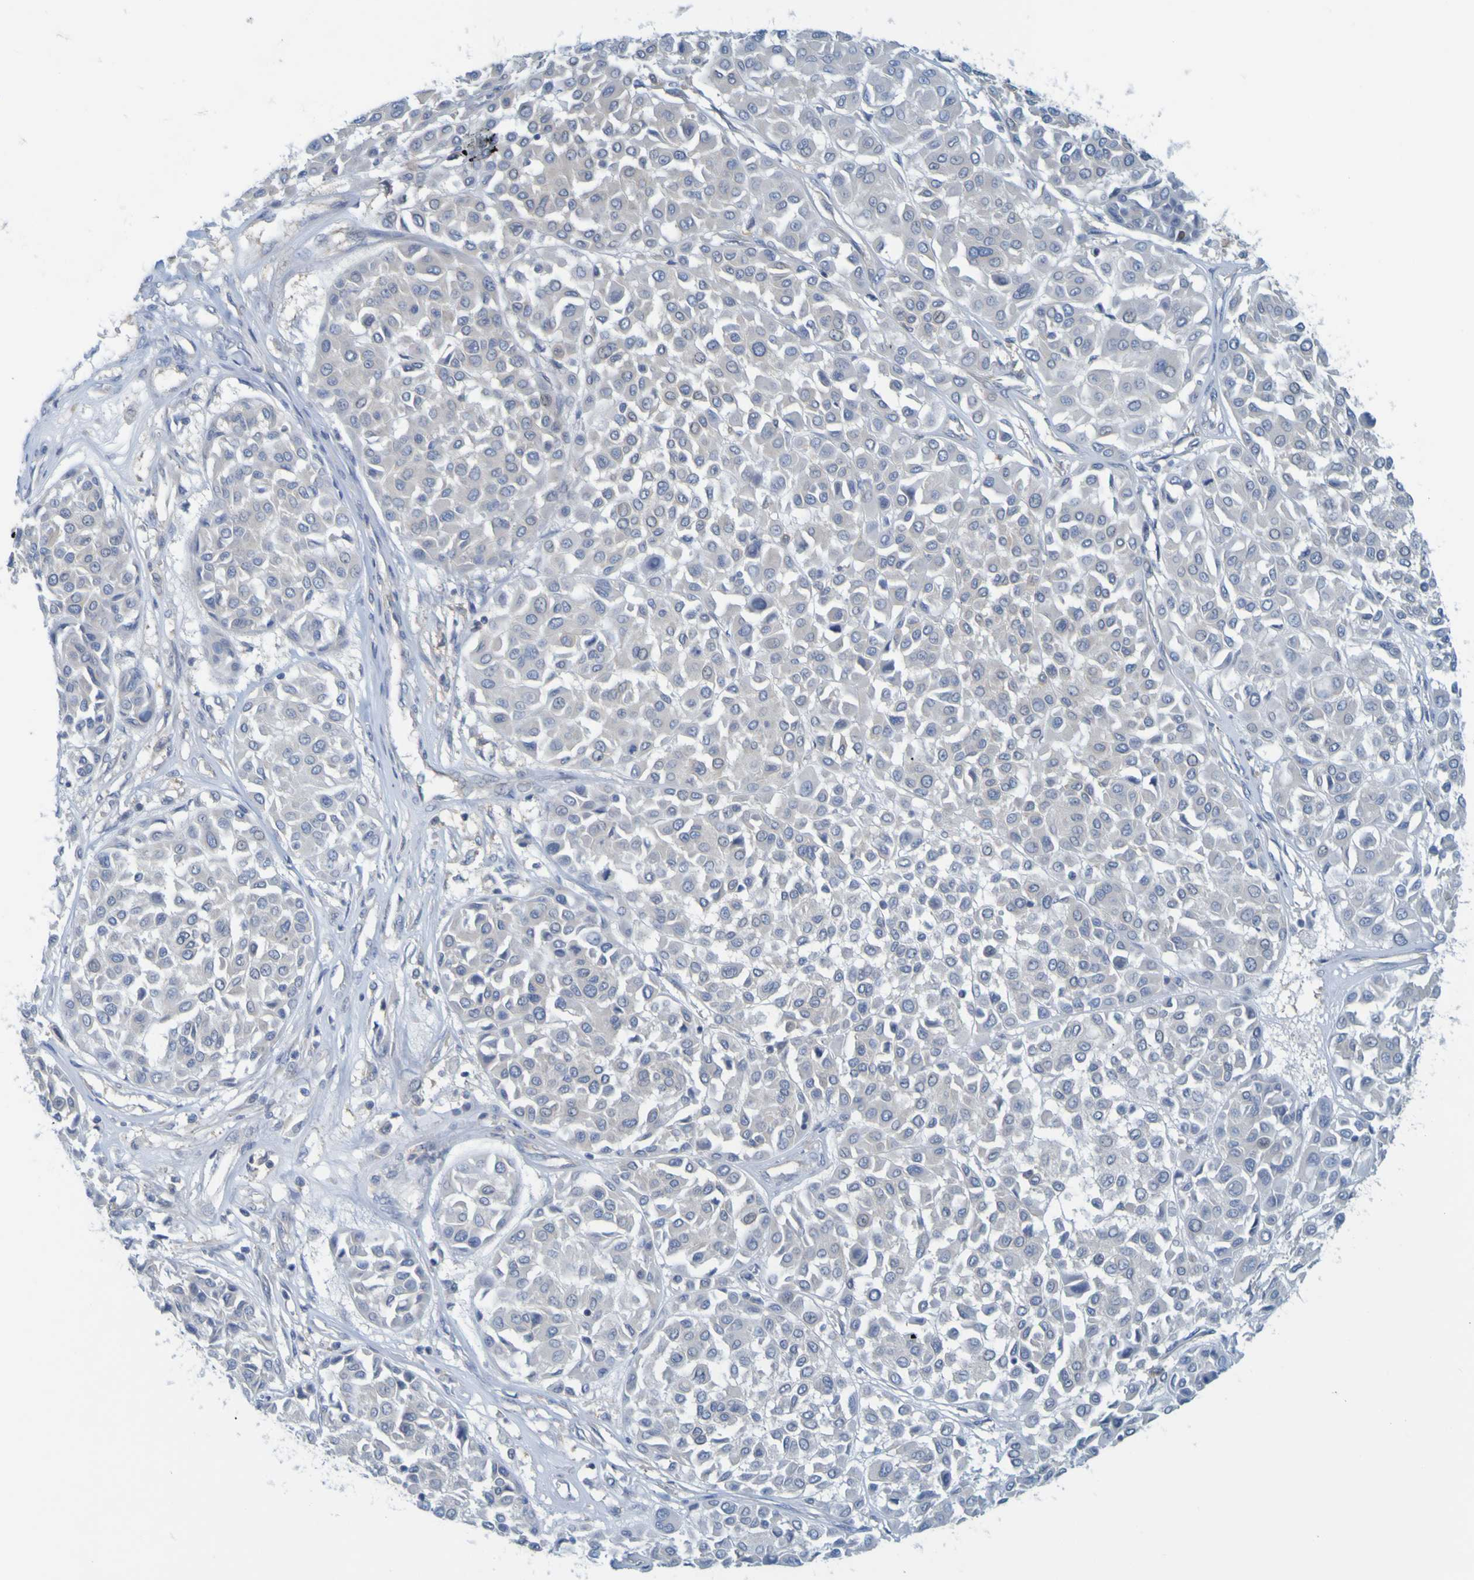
{"staining": {"intensity": "negative", "quantity": "none", "location": "none"}, "tissue": "melanoma", "cell_type": "Tumor cells", "image_type": "cancer", "snomed": [{"axis": "morphology", "description": "Malignant melanoma, Metastatic site"}, {"axis": "topography", "description": "Soft tissue"}], "caption": "The photomicrograph reveals no significant staining in tumor cells of melanoma.", "gene": "APPL1", "patient": {"sex": "male", "age": 41}}